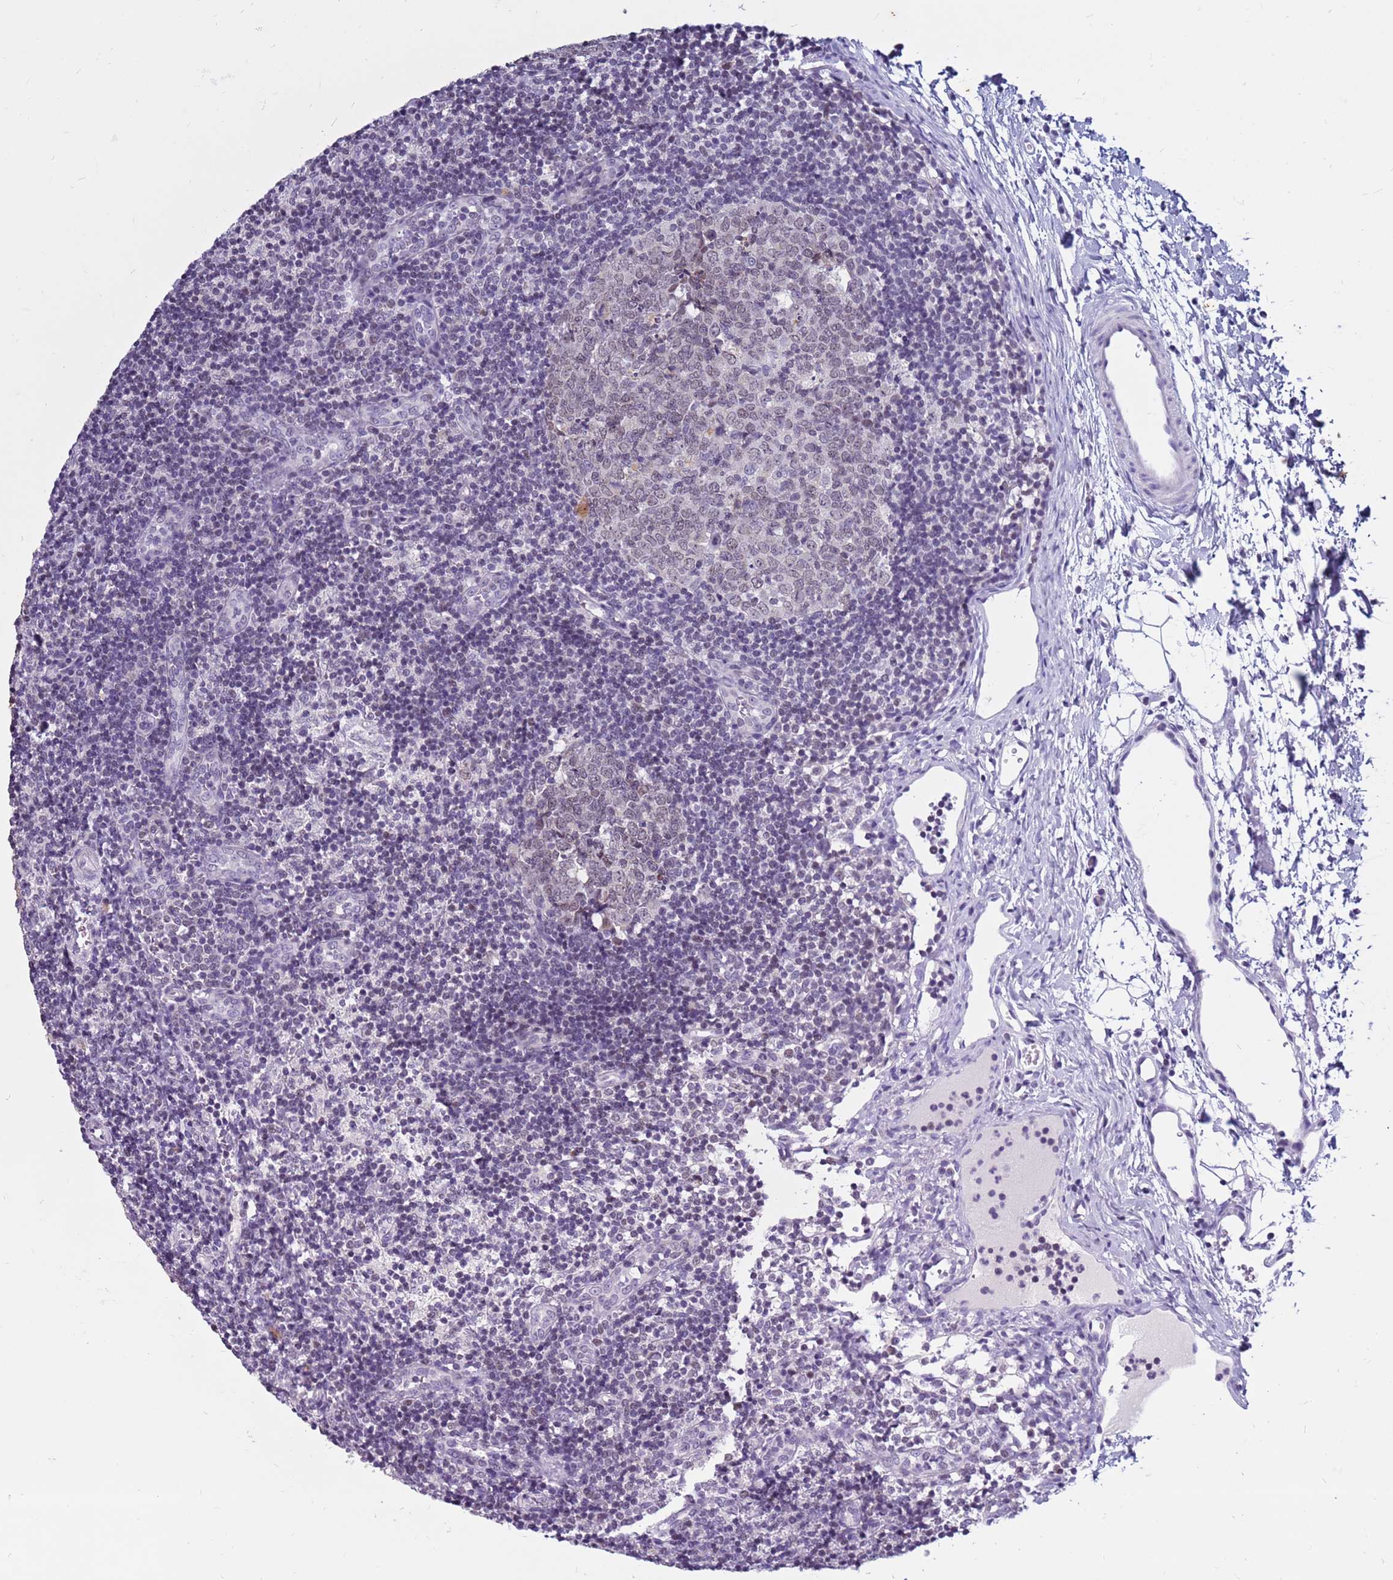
{"staining": {"intensity": "weak", "quantity": "25%-75%", "location": "nuclear"}, "tissue": "lymph node", "cell_type": "Germinal center cells", "image_type": "normal", "snomed": [{"axis": "morphology", "description": "Normal tissue, NOS"}, {"axis": "topography", "description": "Lymph node"}], "caption": "High-power microscopy captured an immunohistochemistry image of benign lymph node, revealing weak nuclear positivity in approximately 25%-75% of germinal center cells. The staining was performed using DAB (3,3'-diaminobenzidine), with brown indicating positive protein expression. Nuclei are stained blue with hematoxylin.", "gene": "CDK2AP2", "patient": {"sex": "female", "age": 37}}